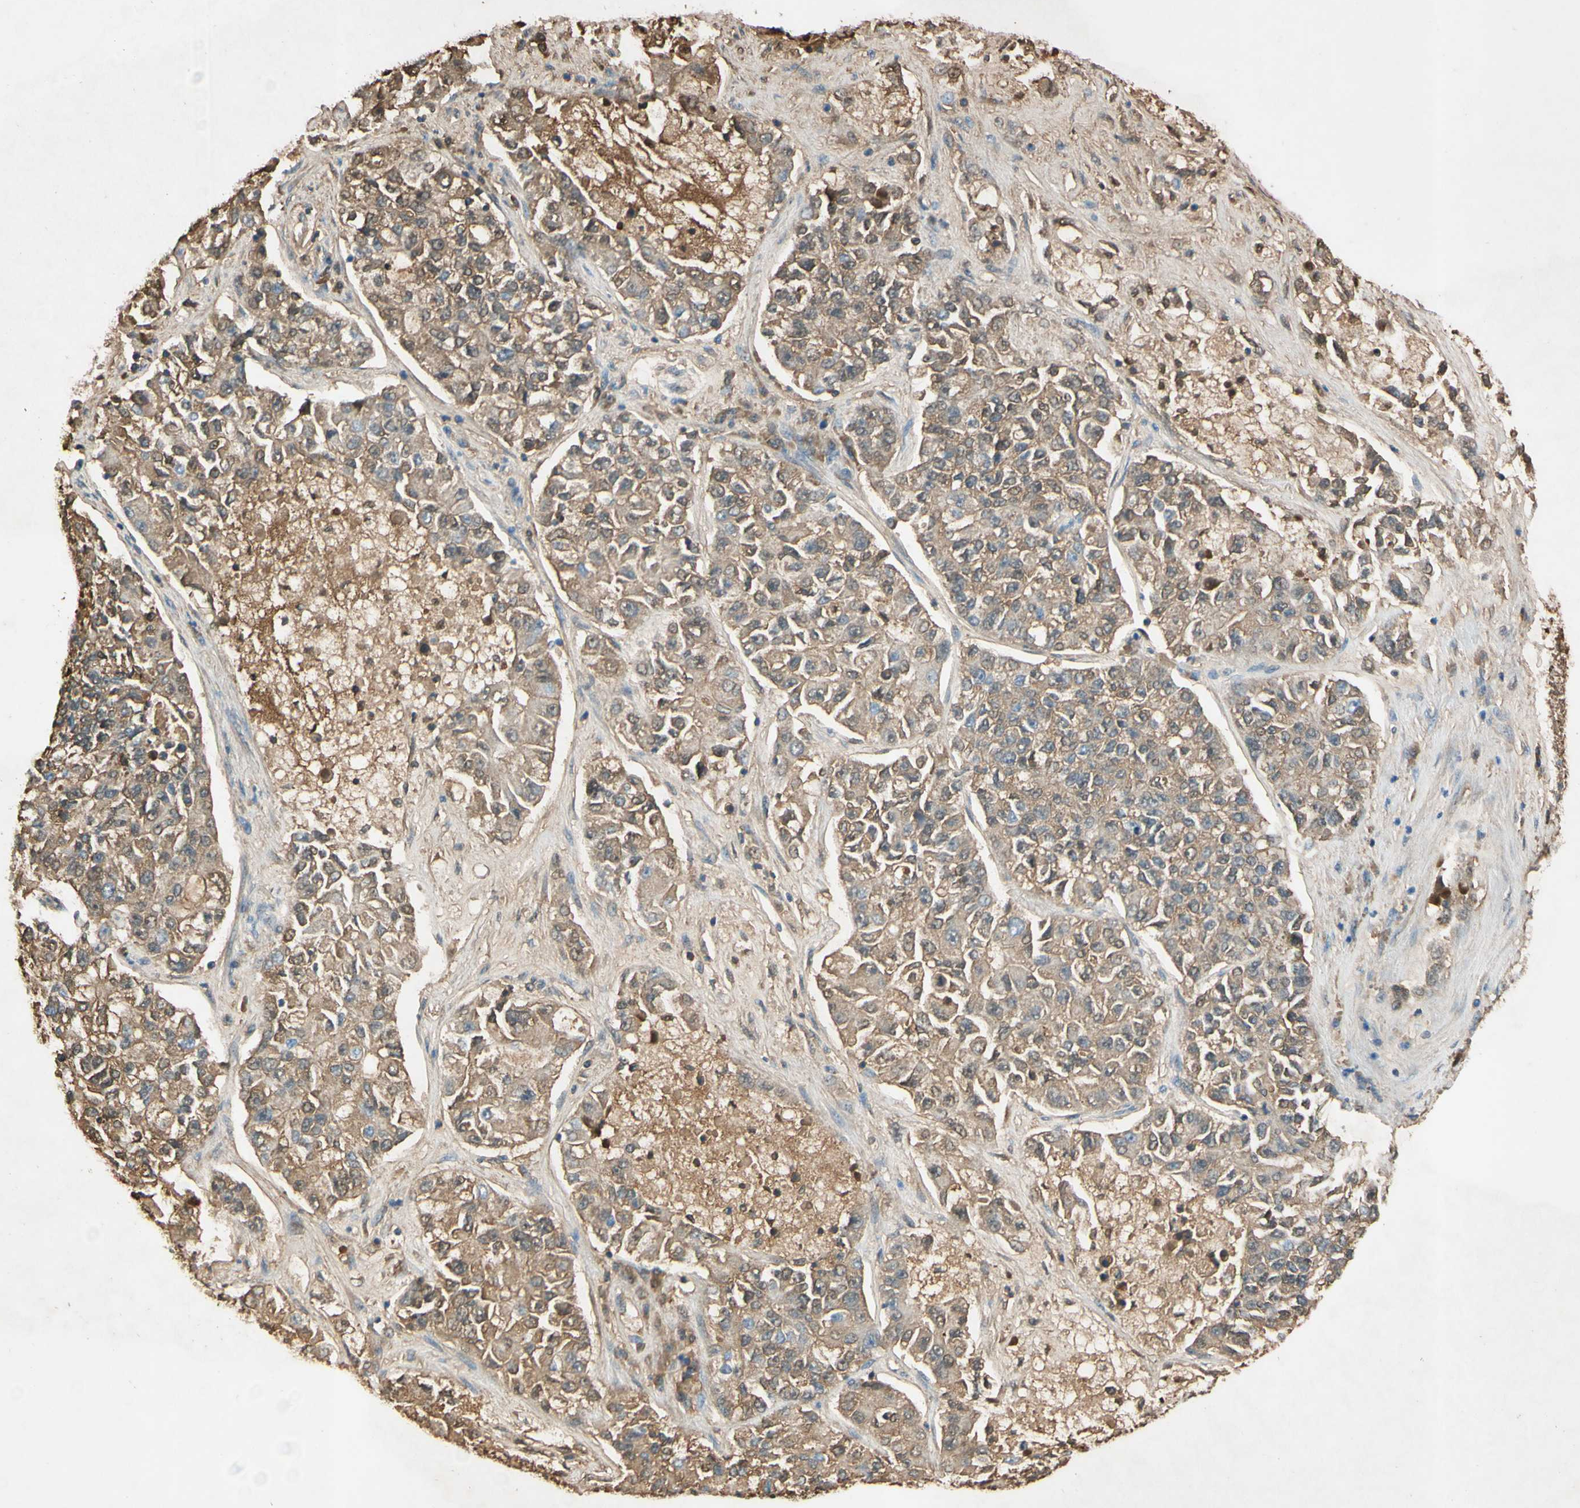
{"staining": {"intensity": "moderate", "quantity": ">75%", "location": "cytoplasmic/membranous"}, "tissue": "lung cancer", "cell_type": "Tumor cells", "image_type": "cancer", "snomed": [{"axis": "morphology", "description": "Adenocarcinoma, NOS"}, {"axis": "topography", "description": "Lung"}], "caption": "Moderate cytoplasmic/membranous protein expression is identified in approximately >75% of tumor cells in lung cancer.", "gene": "TIMP2", "patient": {"sex": "male", "age": 49}}